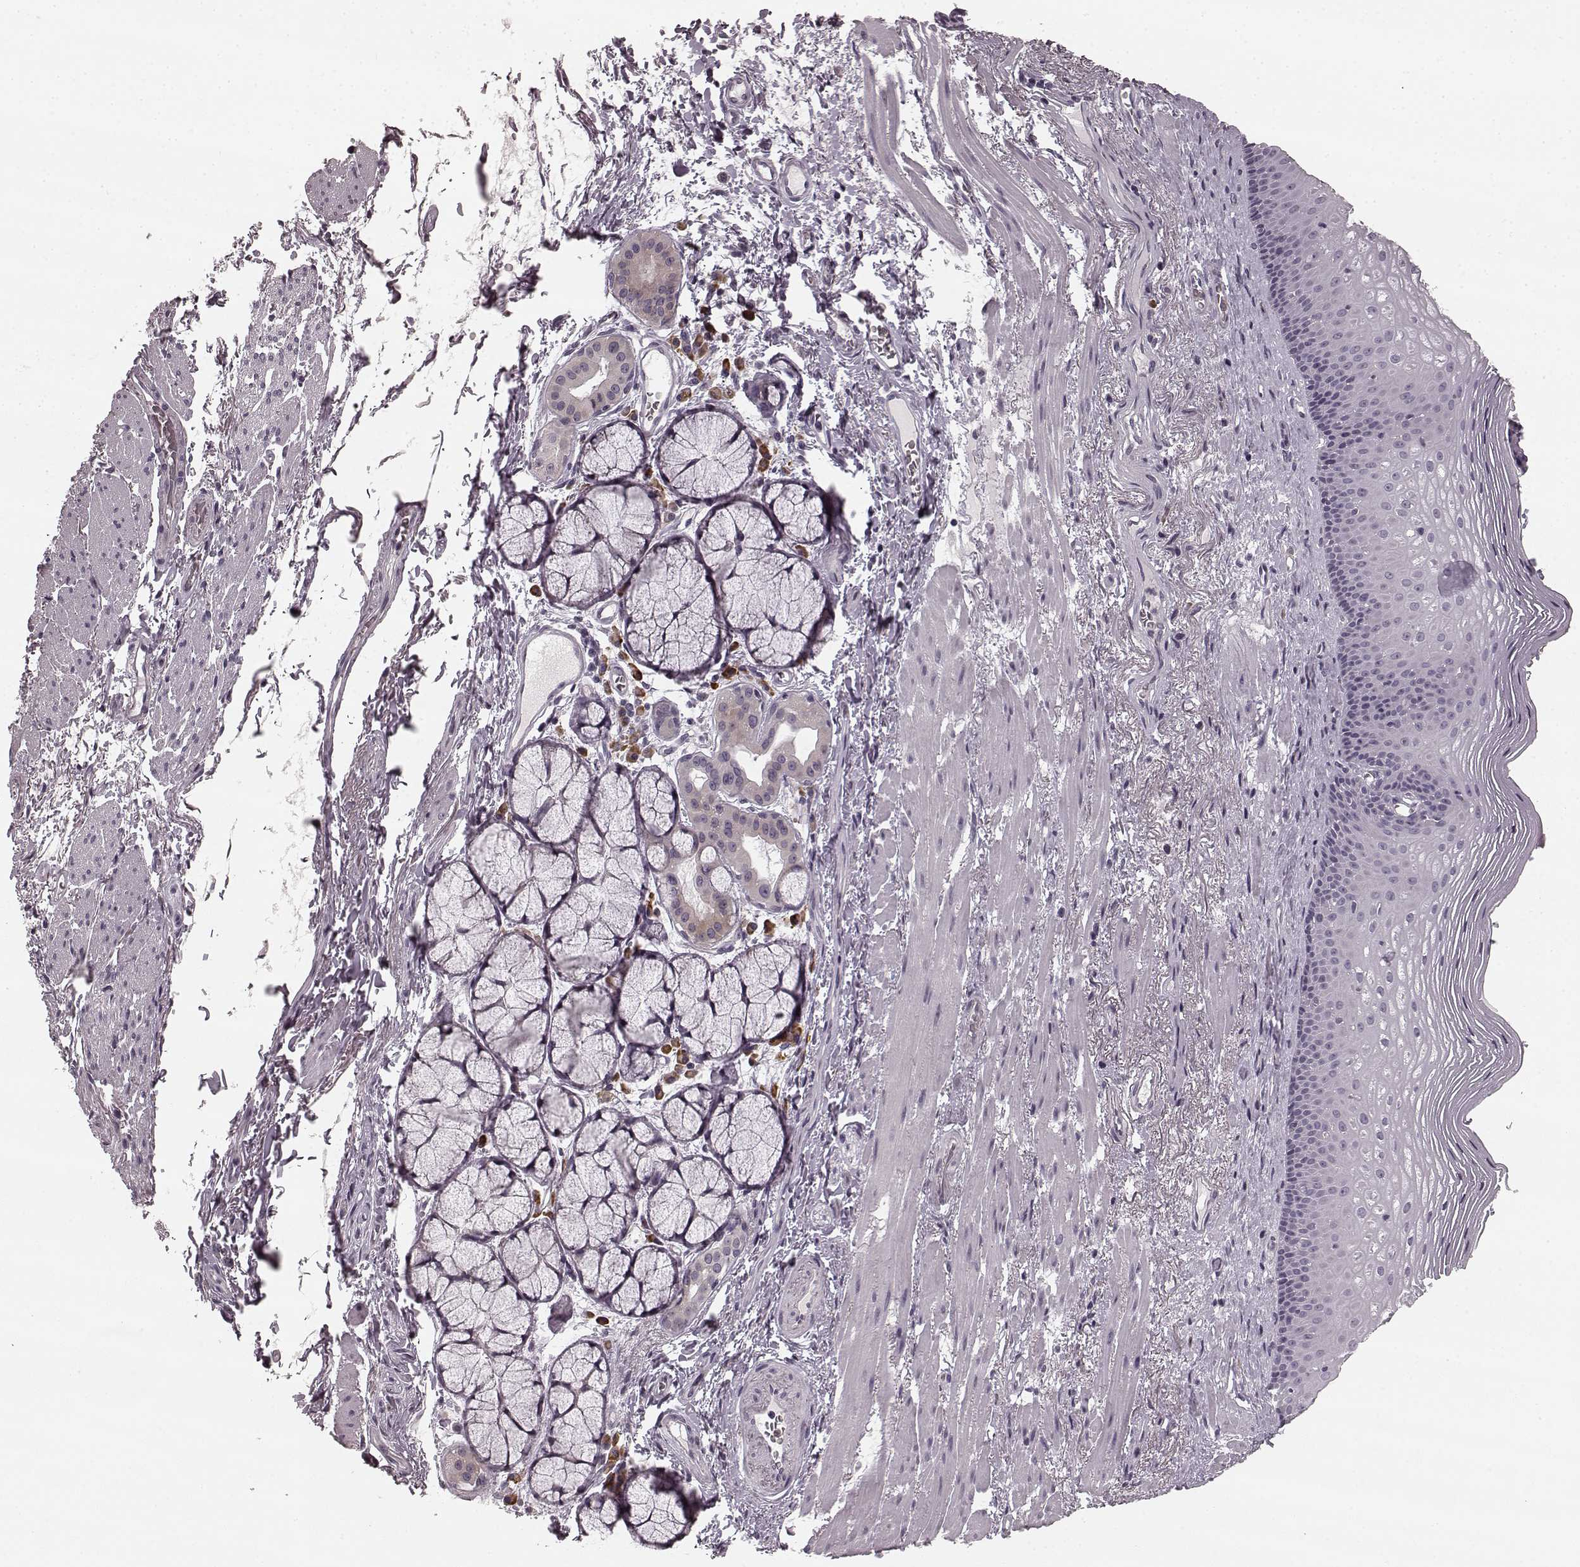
{"staining": {"intensity": "negative", "quantity": "none", "location": "none"}, "tissue": "esophagus", "cell_type": "Squamous epithelial cells", "image_type": "normal", "snomed": [{"axis": "morphology", "description": "Normal tissue, NOS"}, {"axis": "topography", "description": "Esophagus"}], "caption": "DAB immunohistochemical staining of normal human esophagus exhibits no significant positivity in squamous epithelial cells.", "gene": "FAM234B", "patient": {"sex": "male", "age": 76}}